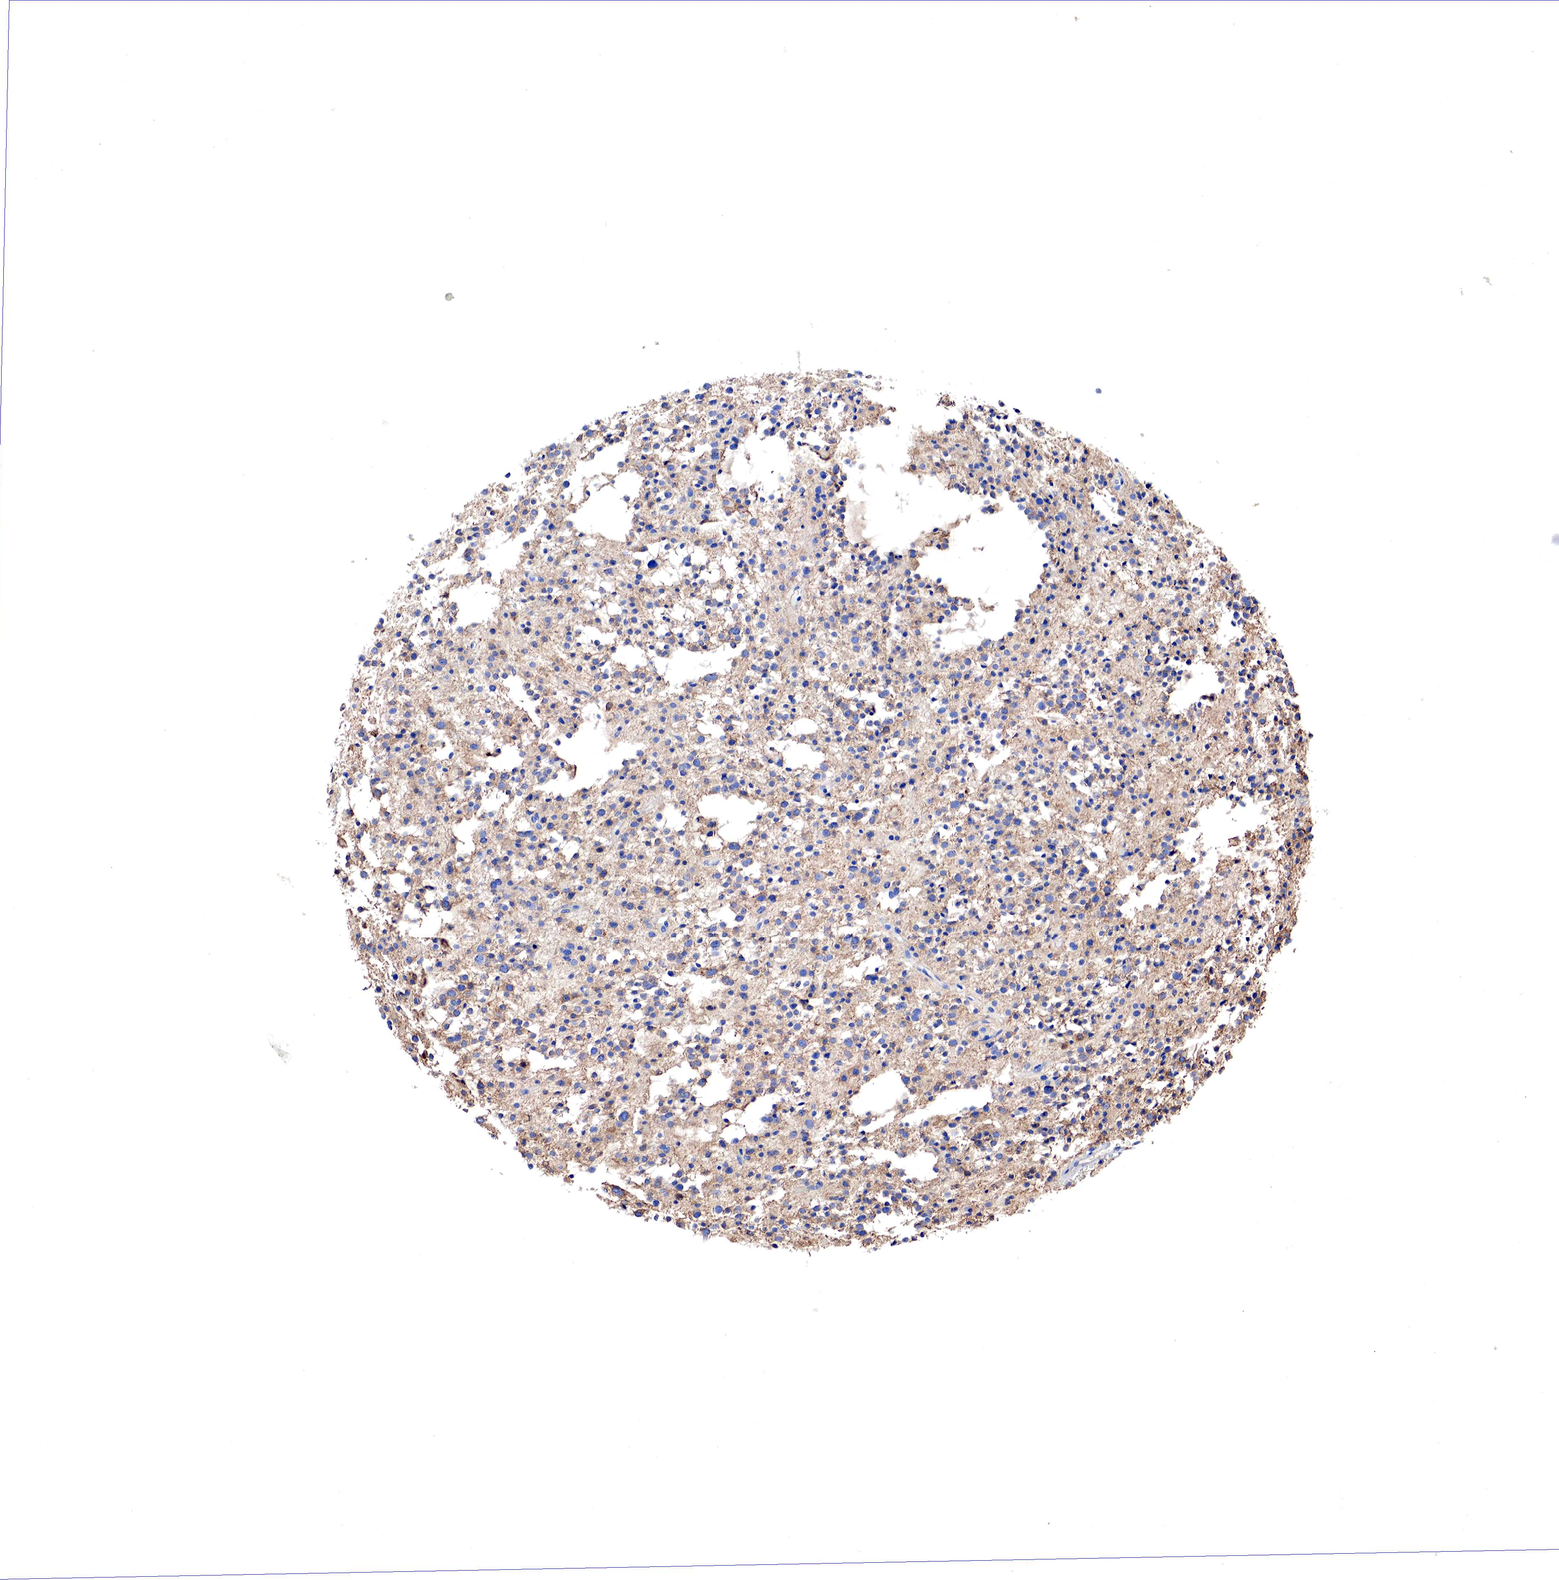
{"staining": {"intensity": "weak", "quantity": "<25%", "location": "cytoplasmic/membranous"}, "tissue": "glioma", "cell_type": "Tumor cells", "image_type": "cancer", "snomed": [{"axis": "morphology", "description": "Glioma, malignant, Low grade"}, {"axis": "topography", "description": "Brain"}], "caption": "This is an immunohistochemistry (IHC) image of human malignant glioma (low-grade). There is no positivity in tumor cells.", "gene": "RDX", "patient": {"sex": "female", "age": 36}}